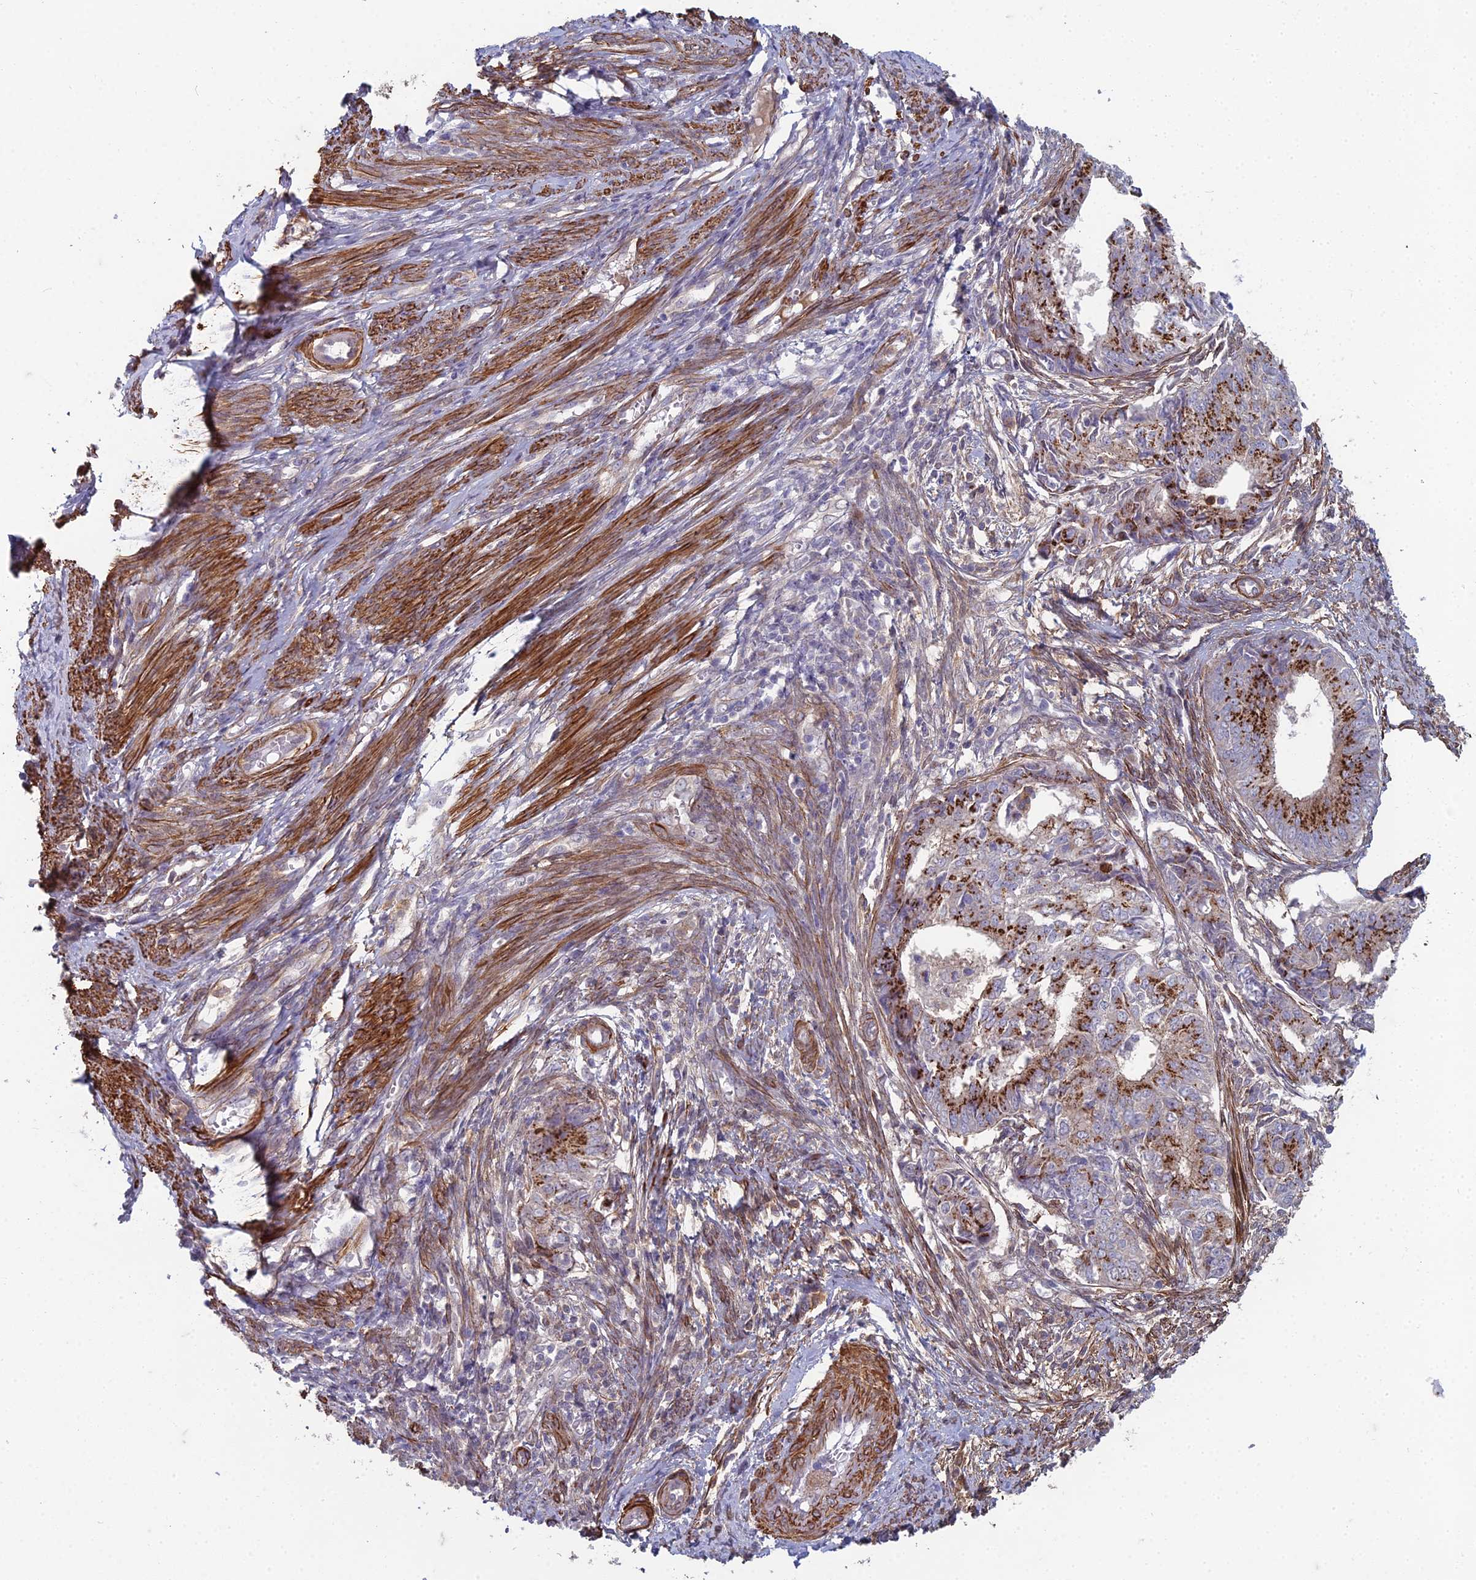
{"staining": {"intensity": "strong", "quantity": ">75%", "location": "cytoplasmic/membranous"}, "tissue": "endometrial cancer", "cell_type": "Tumor cells", "image_type": "cancer", "snomed": [{"axis": "morphology", "description": "Adenocarcinoma, NOS"}, {"axis": "topography", "description": "Endometrium"}], "caption": "About >75% of tumor cells in human endometrial cancer (adenocarcinoma) show strong cytoplasmic/membranous protein staining as visualized by brown immunohistochemical staining.", "gene": "ZNF626", "patient": {"sex": "female", "age": 62}}